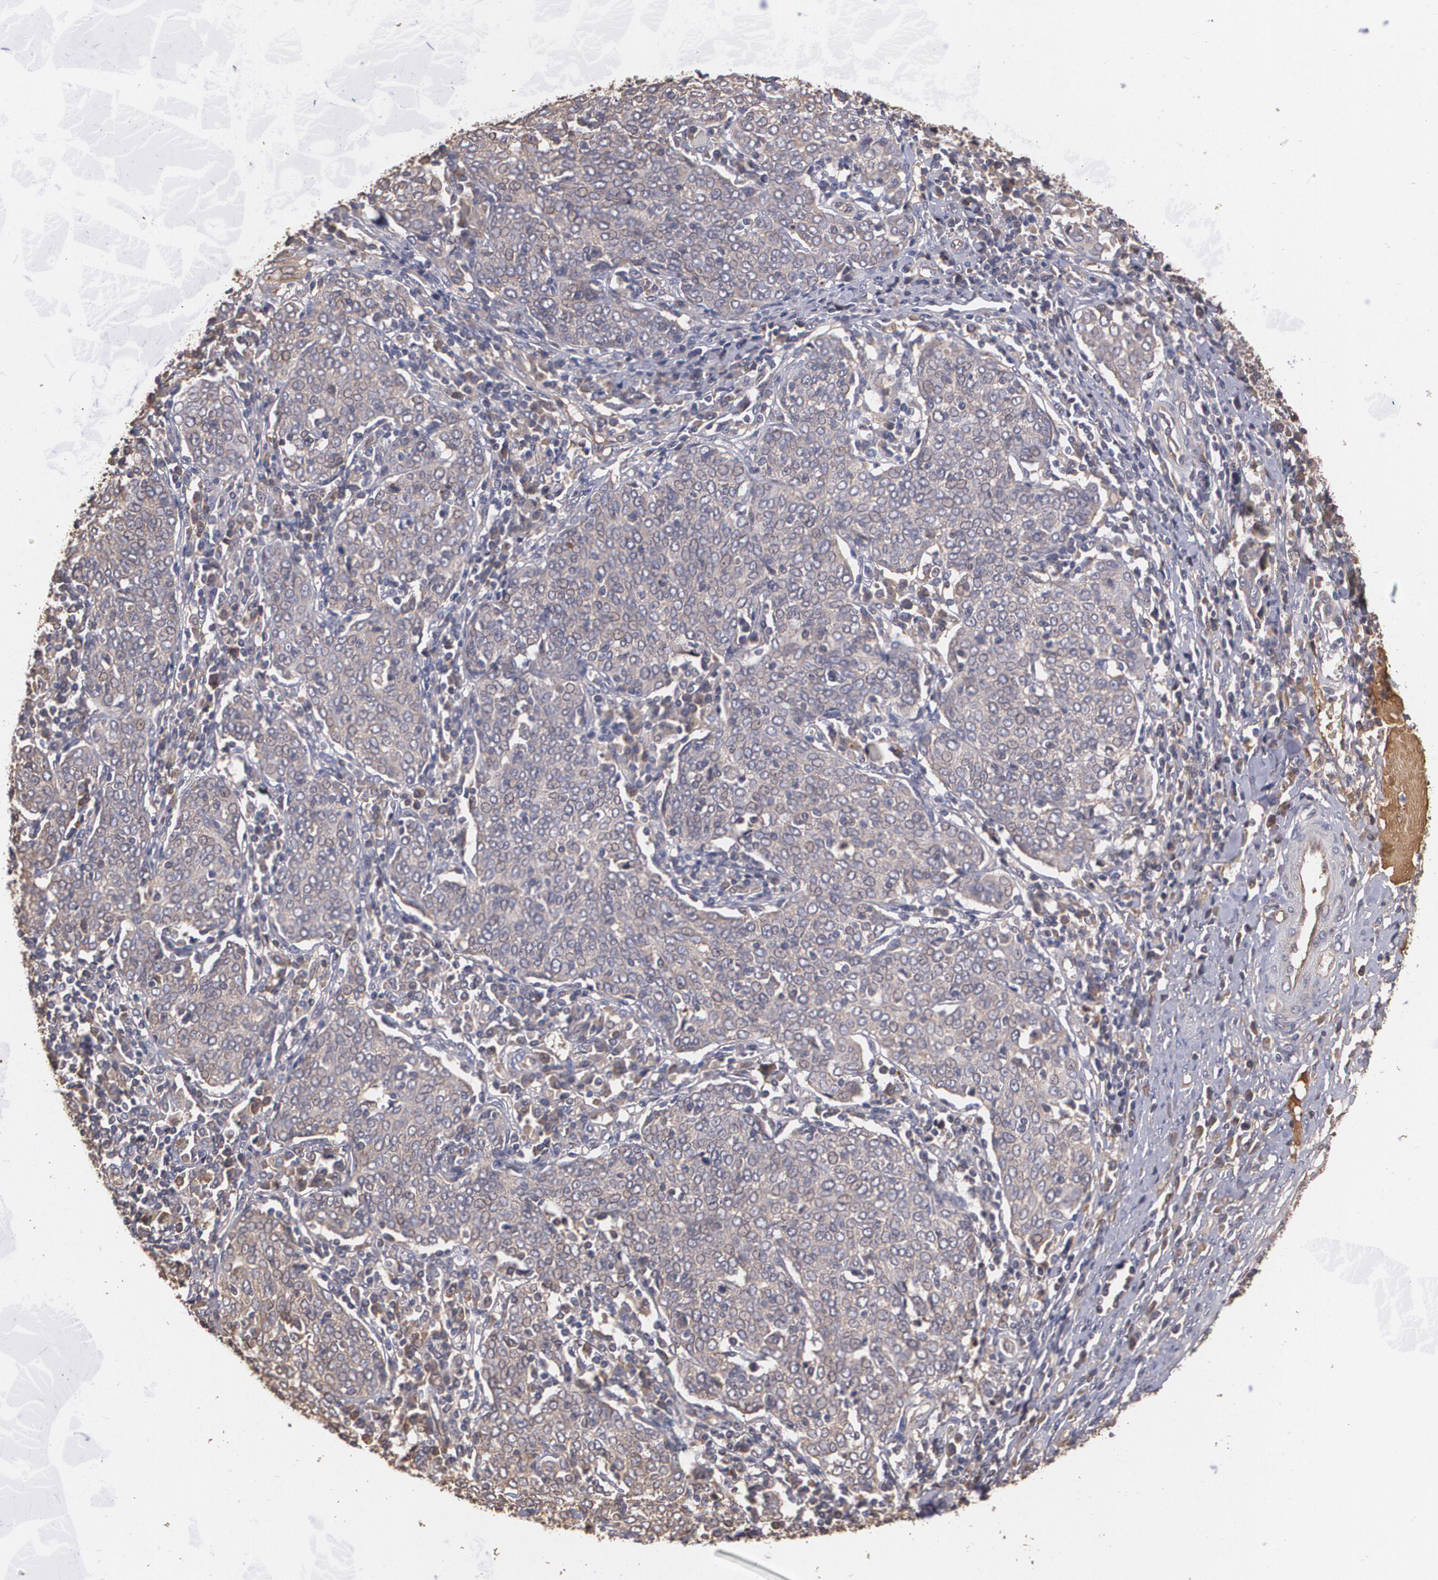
{"staining": {"intensity": "moderate", "quantity": ">75%", "location": "cytoplasmic/membranous"}, "tissue": "cervical cancer", "cell_type": "Tumor cells", "image_type": "cancer", "snomed": [{"axis": "morphology", "description": "Squamous cell carcinoma, NOS"}, {"axis": "topography", "description": "Cervix"}], "caption": "Human cervical cancer stained with a brown dye shows moderate cytoplasmic/membranous positive staining in about >75% of tumor cells.", "gene": "PON1", "patient": {"sex": "female", "age": 40}}